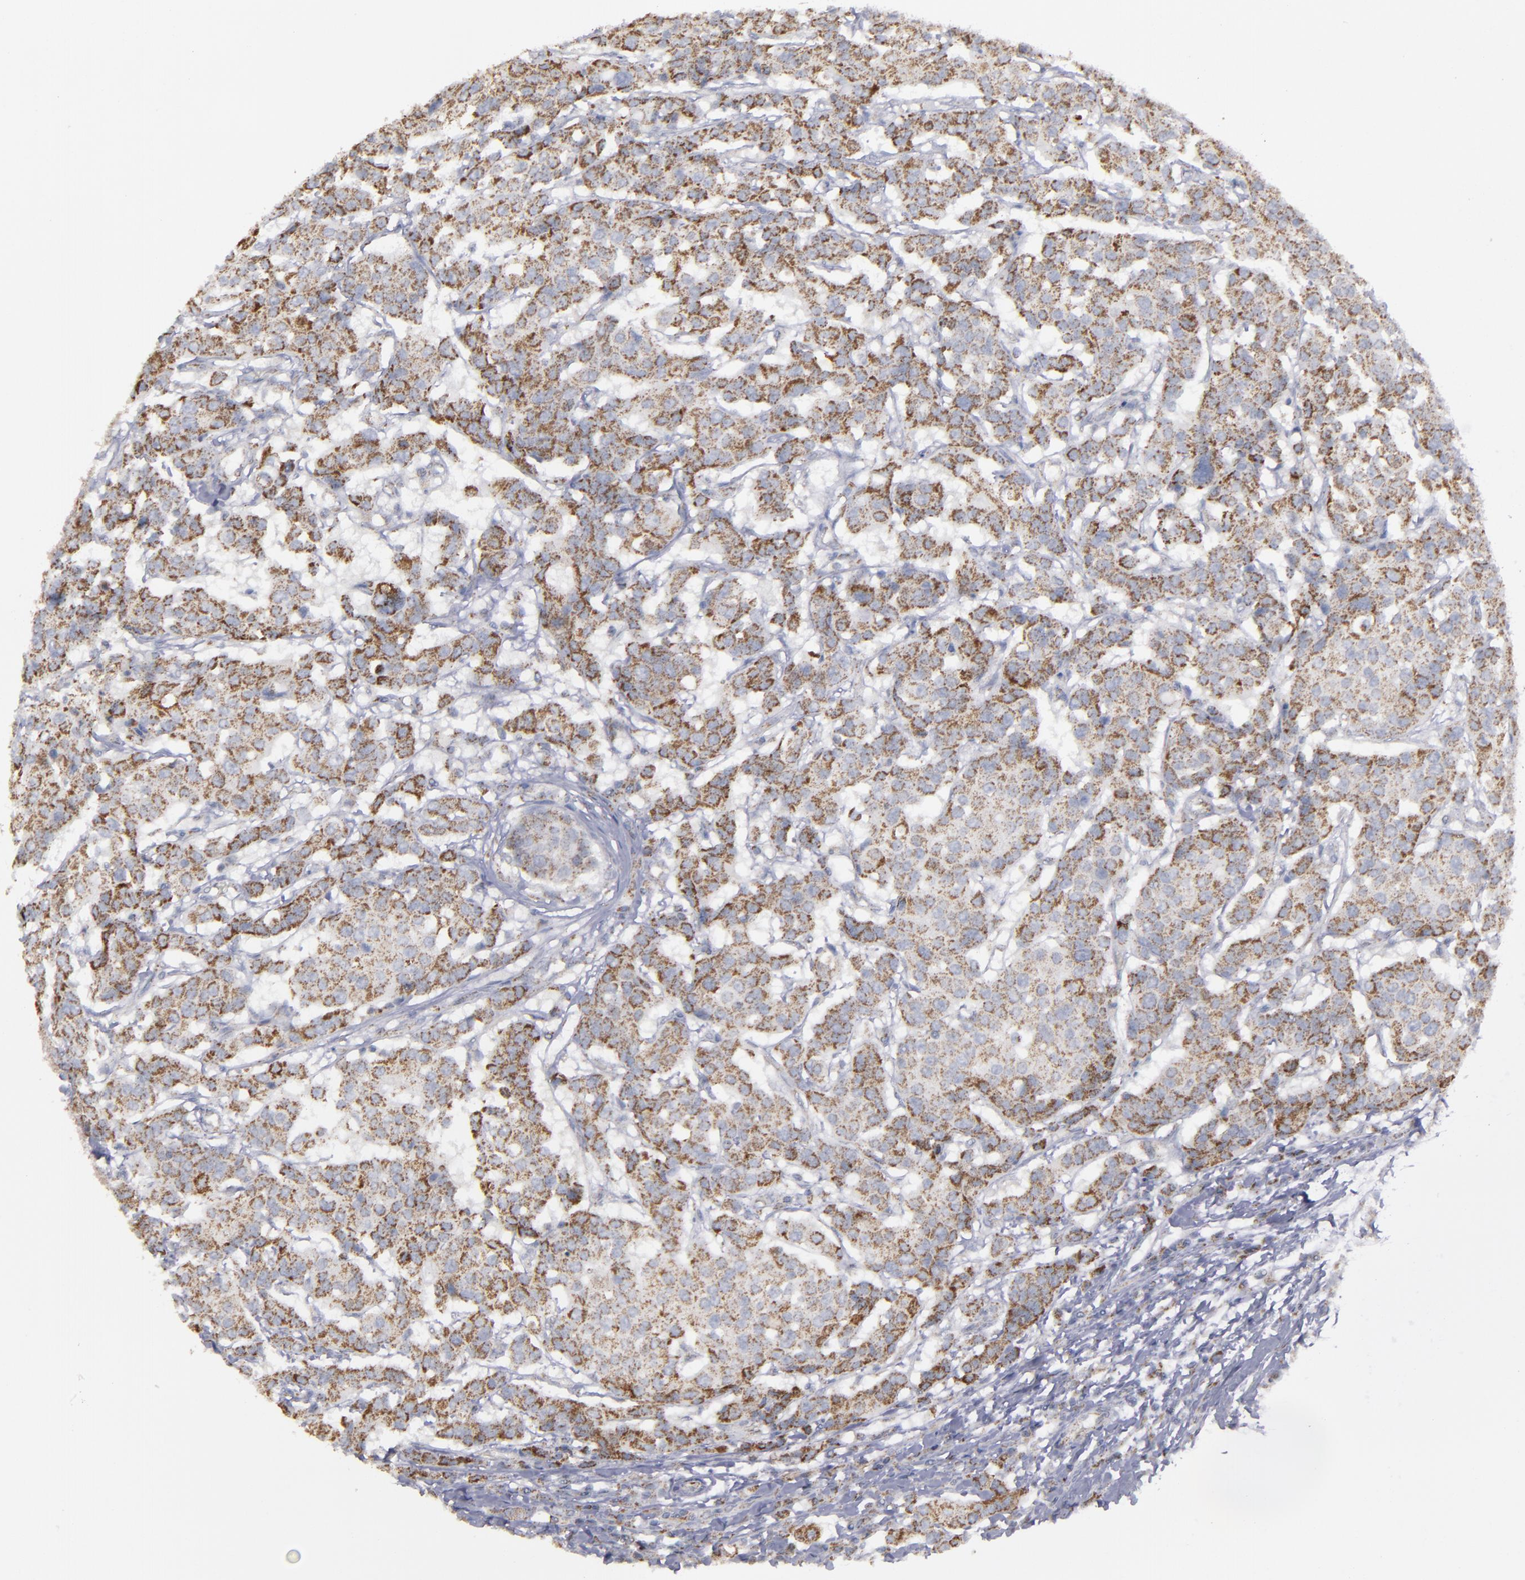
{"staining": {"intensity": "strong", "quantity": ">75%", "location": "cytoplasmic/membranous"}, "tissue": "breast cancer", "cell_type": "Tumor cells", "image_type": "cancer", "snomed": [{"axis": "morphology", "description": "Duct carcinoma"}, {"axis": "topography", "description": "Breast"}], "caption": "This photomicrograph shows IHC staining of breast cancer (invasive ductal carcinoma), with high strong cytoplasmic/membranous staining in approximately >75% of tumor cells.", "gene": "MYOM2", "patient": {"sex": "female", "age": 27}}